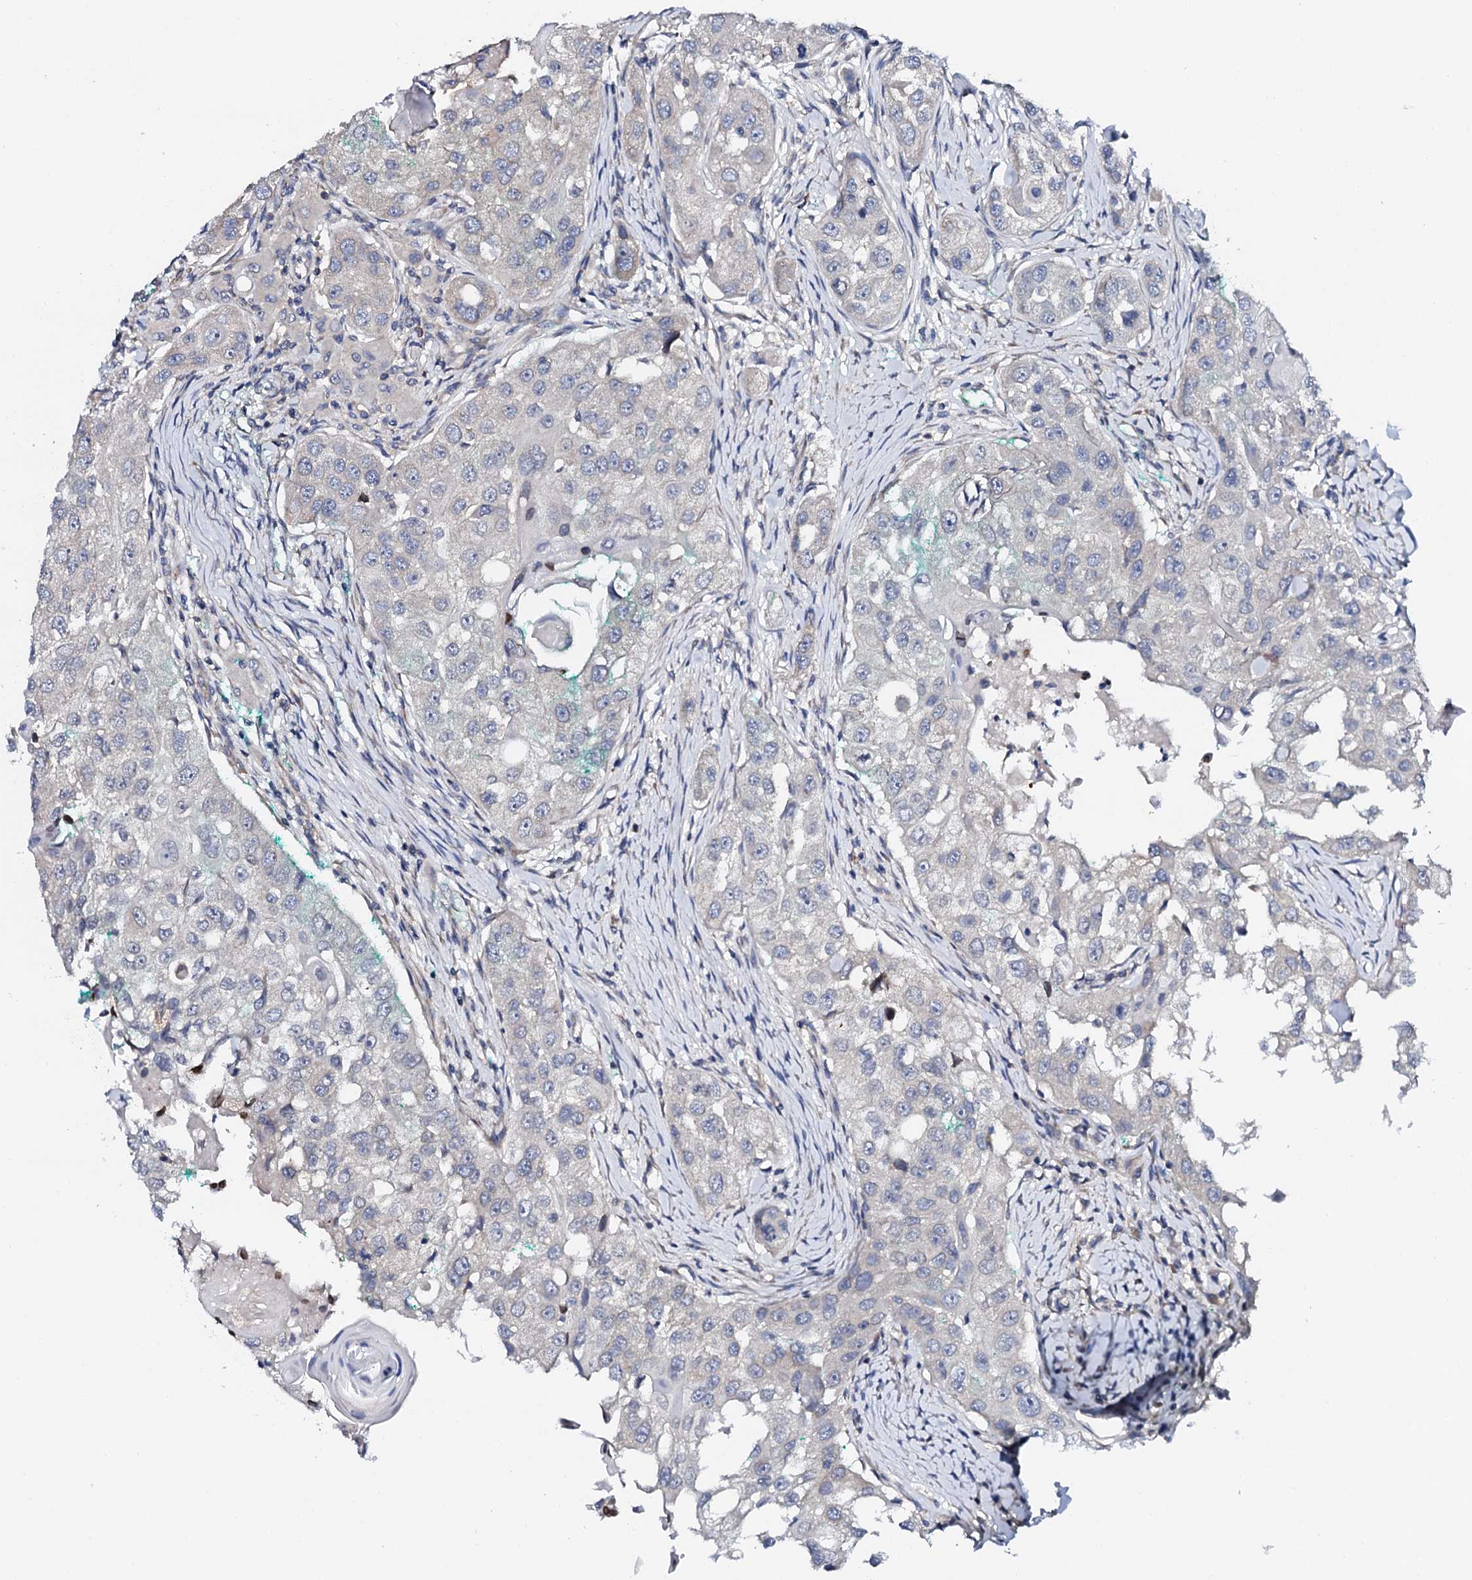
{"staining": {"intensity": "negative", "quantity": "none", "location": "none"}, "tissue": "head and neck cancer", "cell_type": "Tumor cells", "image_type": "cancer", "snomed": [{"axis": "morphology", "description": "Normal tissue, NOS"}, {"axis": "morphology", "description": "Squamous cell carcinoma, NOS"}, {"axis": "topography", "description": "Skeletal muscle"}, {"axis": "topography", "description": "Head-Neck"}], "caption": "This is an immunohistochemistry photomicrograph of human head and neck cancer (squamous cell carcinoma). There is no staining in tumor cells.", "gene": "NUP58", "patient": {"sex": "male", "age": 51}}